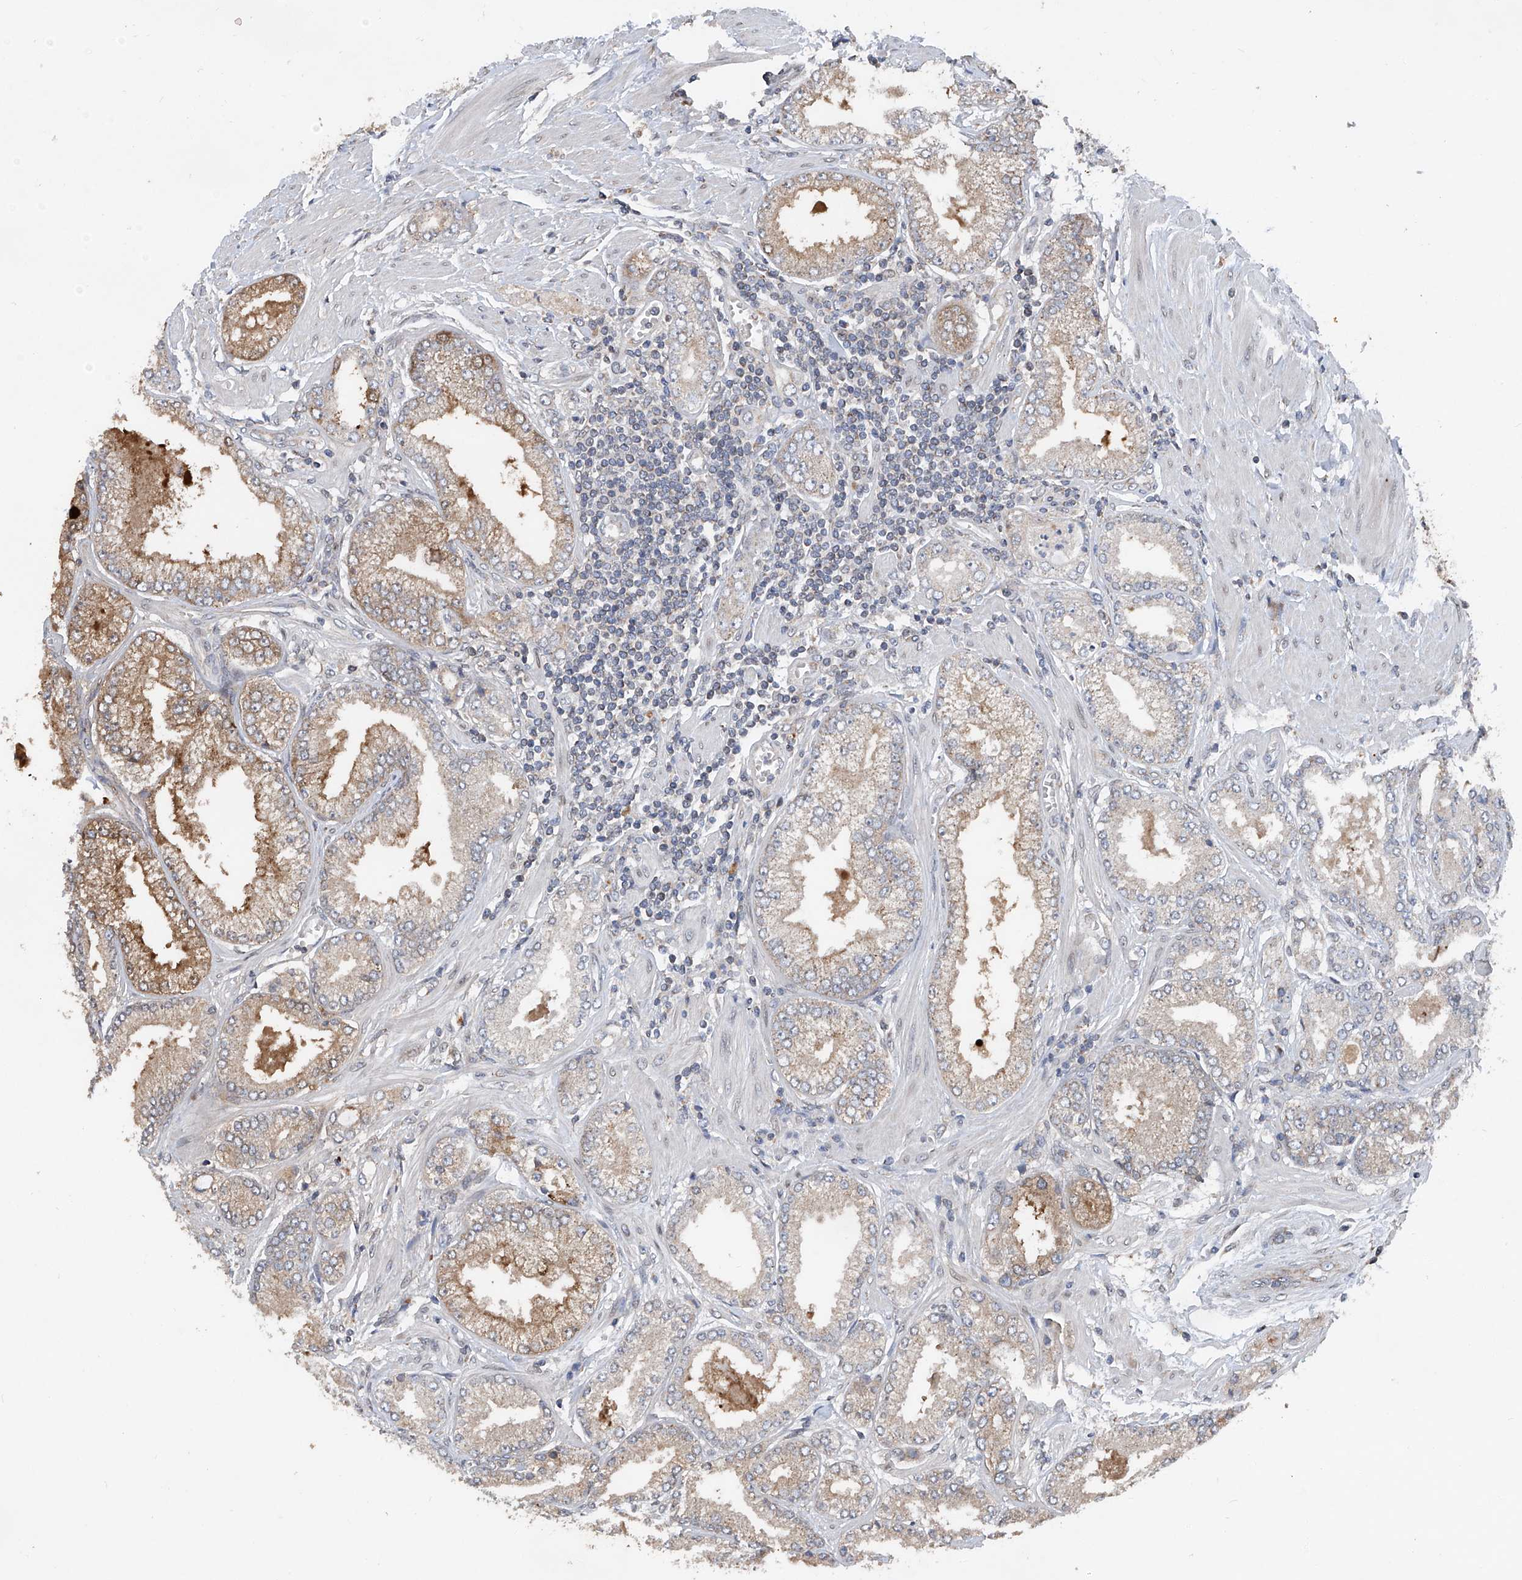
{"staining": {"intensity": "moderate", "quantity": ">75%", "location": "cytoplasmic/membranous"}, "tissue": "prostate cancer", "cell_type": "Tumor cells", "image_type": "cancer", "snomed": [{"axis": "morphology", "description": "Adenocarcinoma, Low grade"}, {"axis": "topography", "description": "Prostate"}], "caption": "Human low-grade adenocarcinoma (prostate) stained for a protein (brown) exhibits moderate cytoplasmic/membranous positive expression in approximately >75% of tumor cells.", "gene": "BCKDHB", "patient": {"sex": "male", "age": 62}}